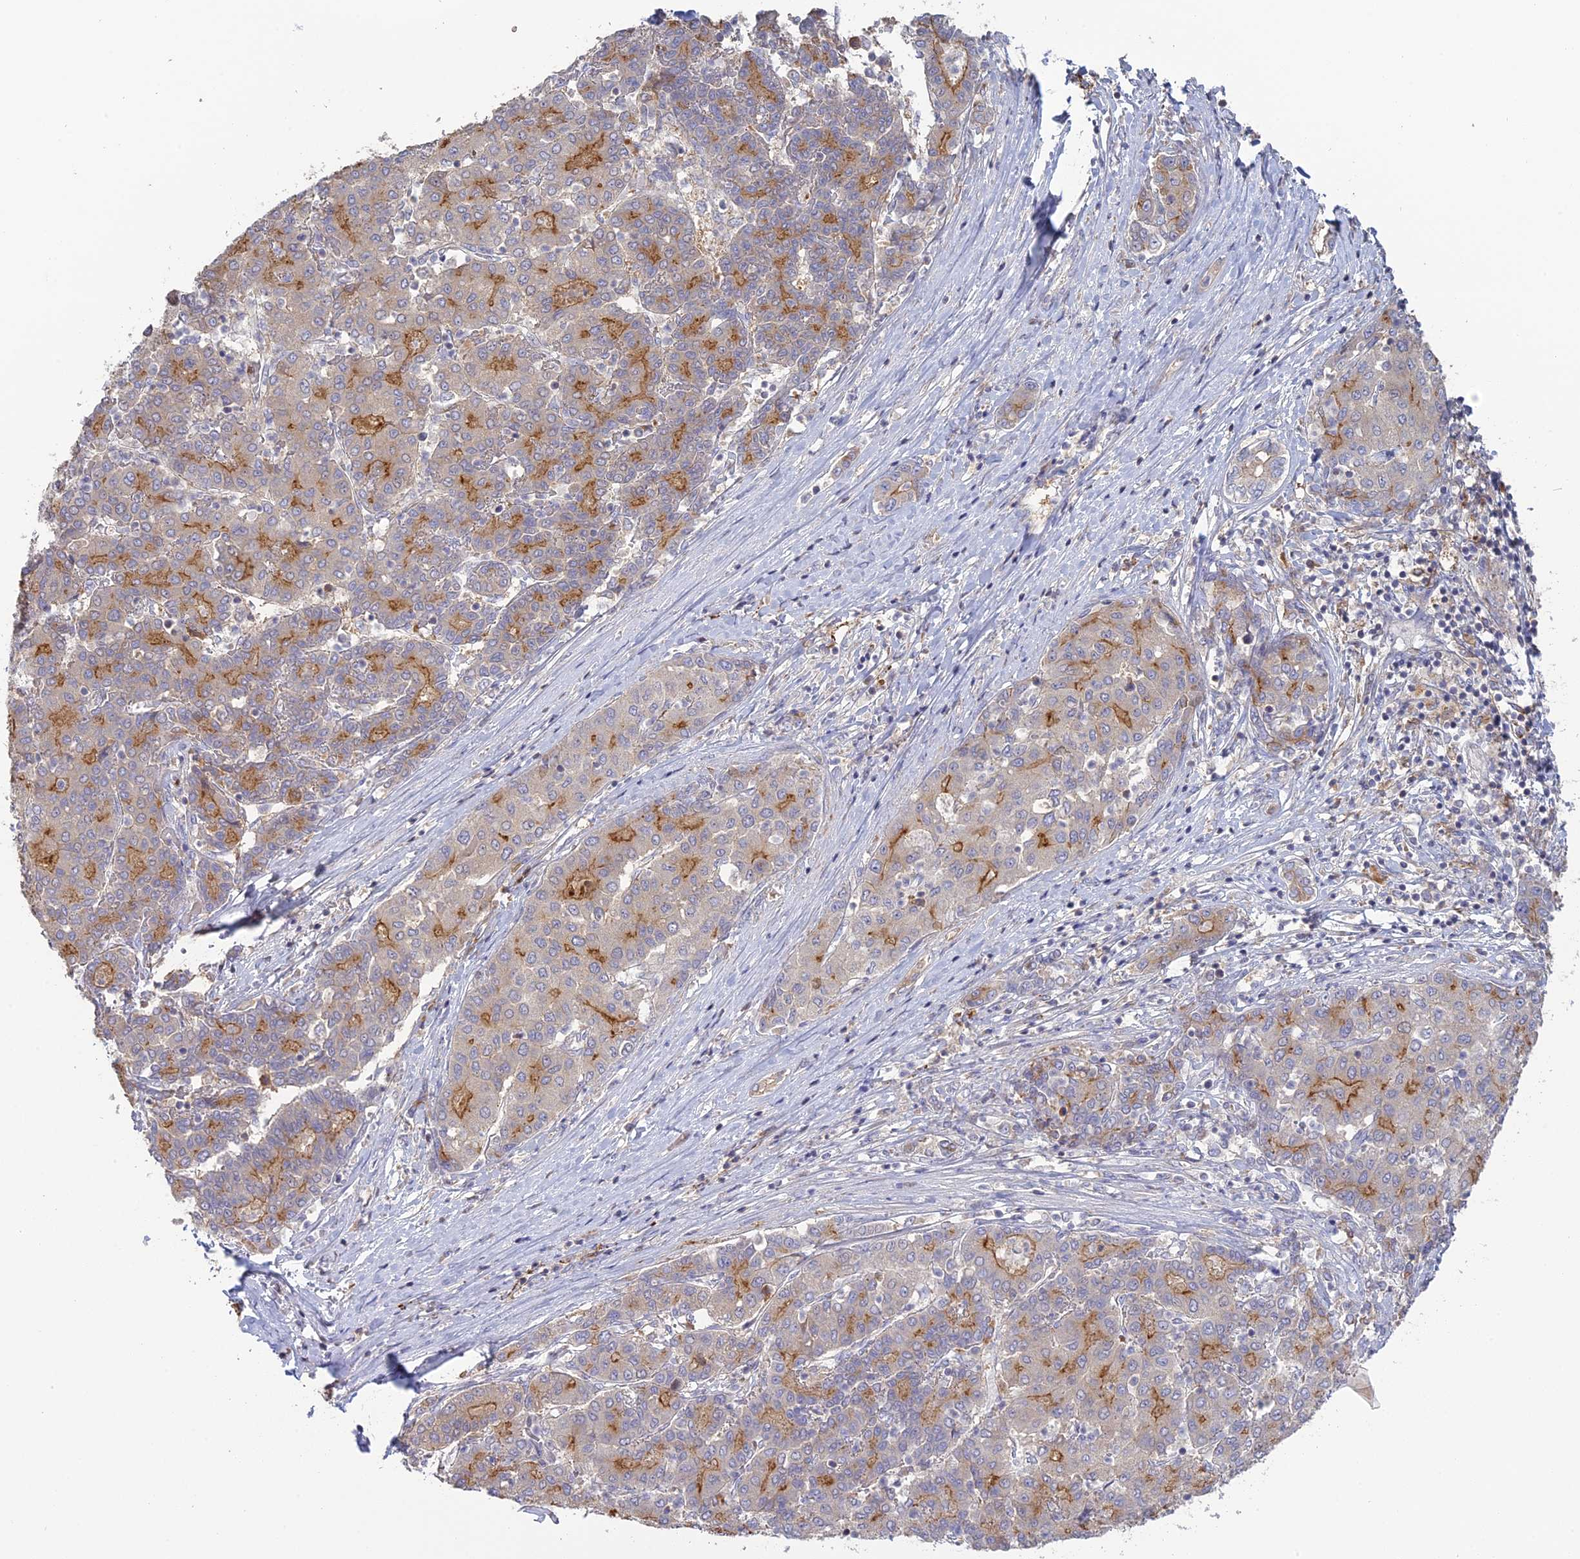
{"staining": {"intensity": "moderate", "quantity": ">75%", "location": "cytoplasmic/membranous"}, "tissue": "liver cancer", "cell_type": "Tumor cells", "image_type": "cancer", "snomed": [{"axis": "morphology", "description": "Carcinoma, Hepatocellular, NOS"}, {"axis": "topography", "description": "Liver"}], "caption": "Hepatocellular carcinoma (liver) was stained to show a protein in brown. There is medium levels of moderate cytoplasmic/membranous staining in about >75% of tumor cells.", "gene": "SFT2D2", "patient": {"sex": "male", "age": 65}}